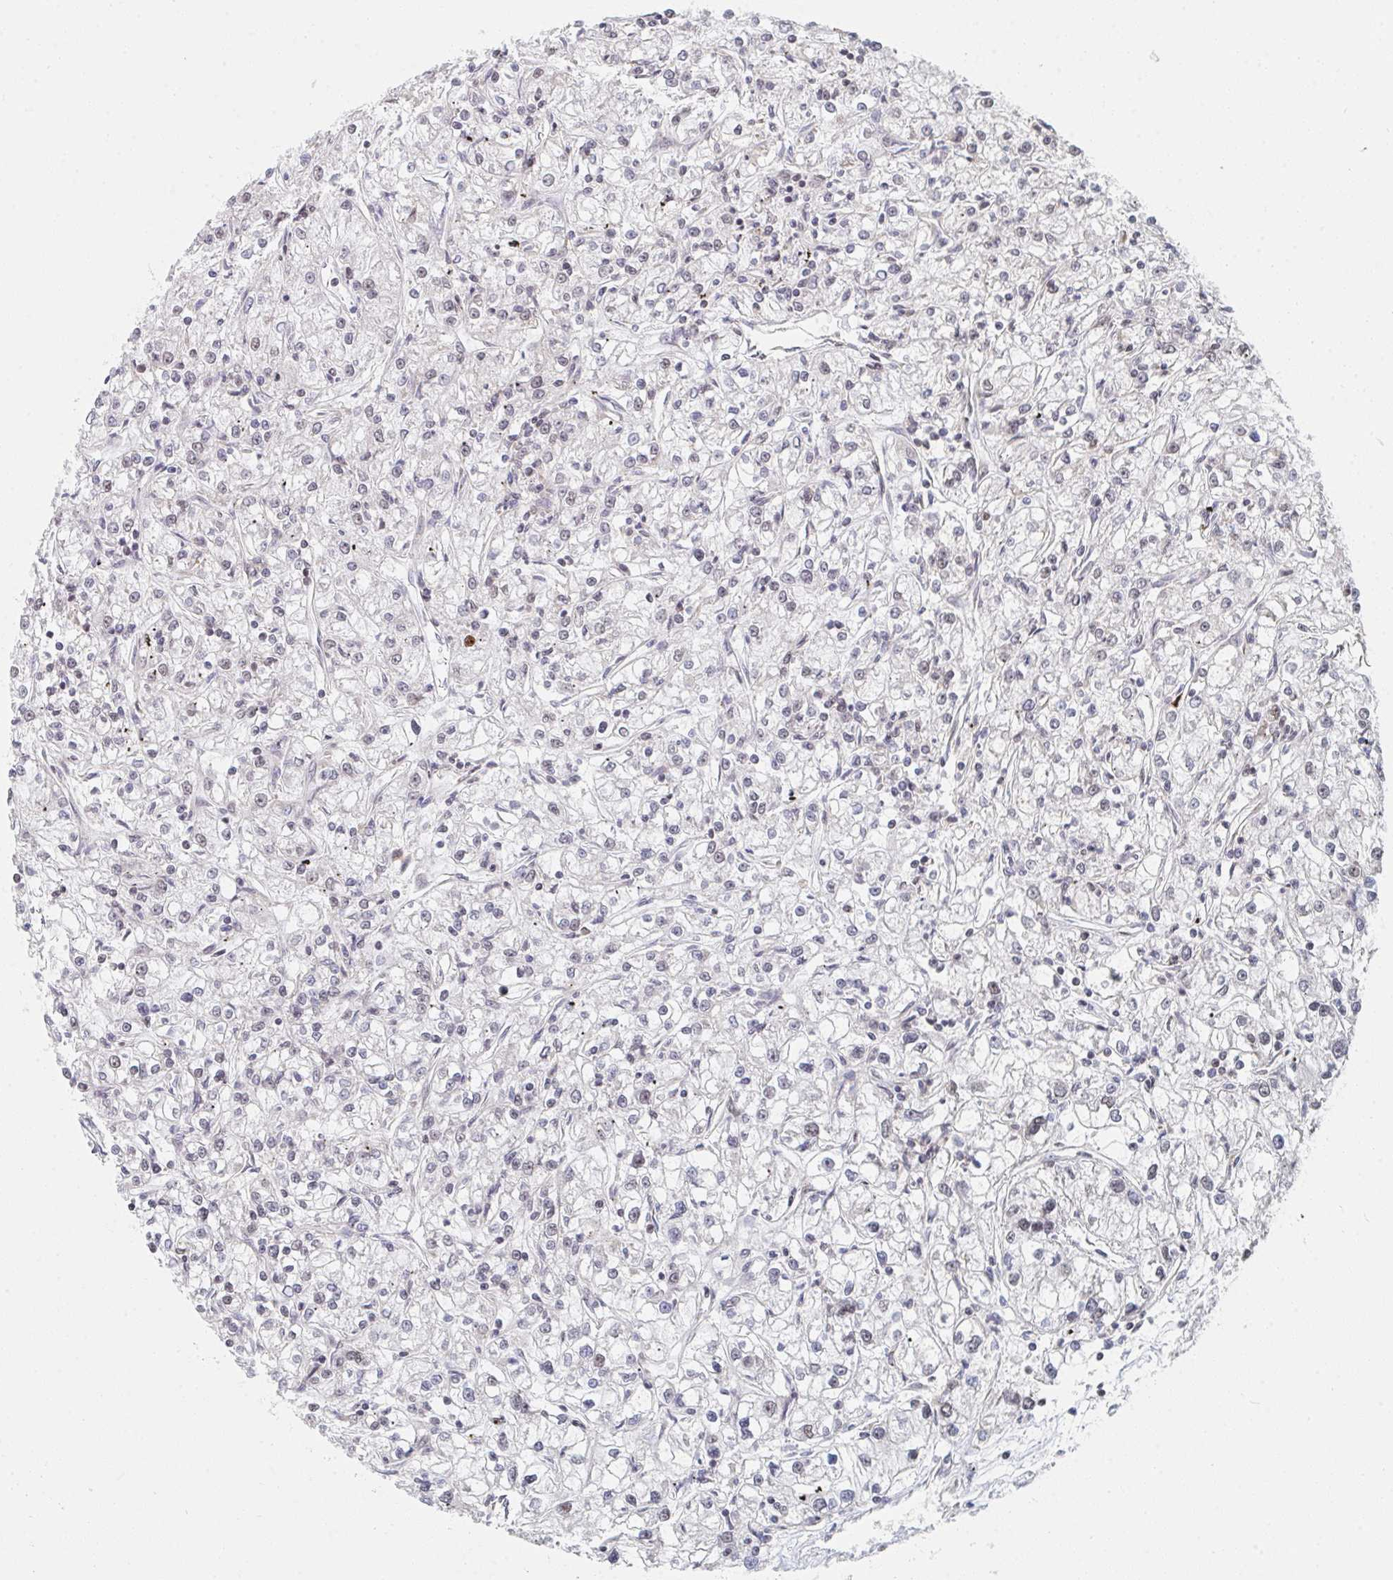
{"staining": {"intensity": "negative", "quantity": "none", "location": "none"}, "tissue": "renal cancer", "cell_type": "Tumor cells", "image_type": "cancer", "snomed": [{"axis": "morphology", "description": "Adenocarcinoma, NOS"}, {"axis": "topography", "description": "Kidney"}], "caption": "High power microscopy histopathology image of an immunohistochemistry micrograph of renal adenocarcinoma, revealing no significant staining in tumor cells.", "gene": "MBNL1", "patient": {"sex": "female", "age": 59}}